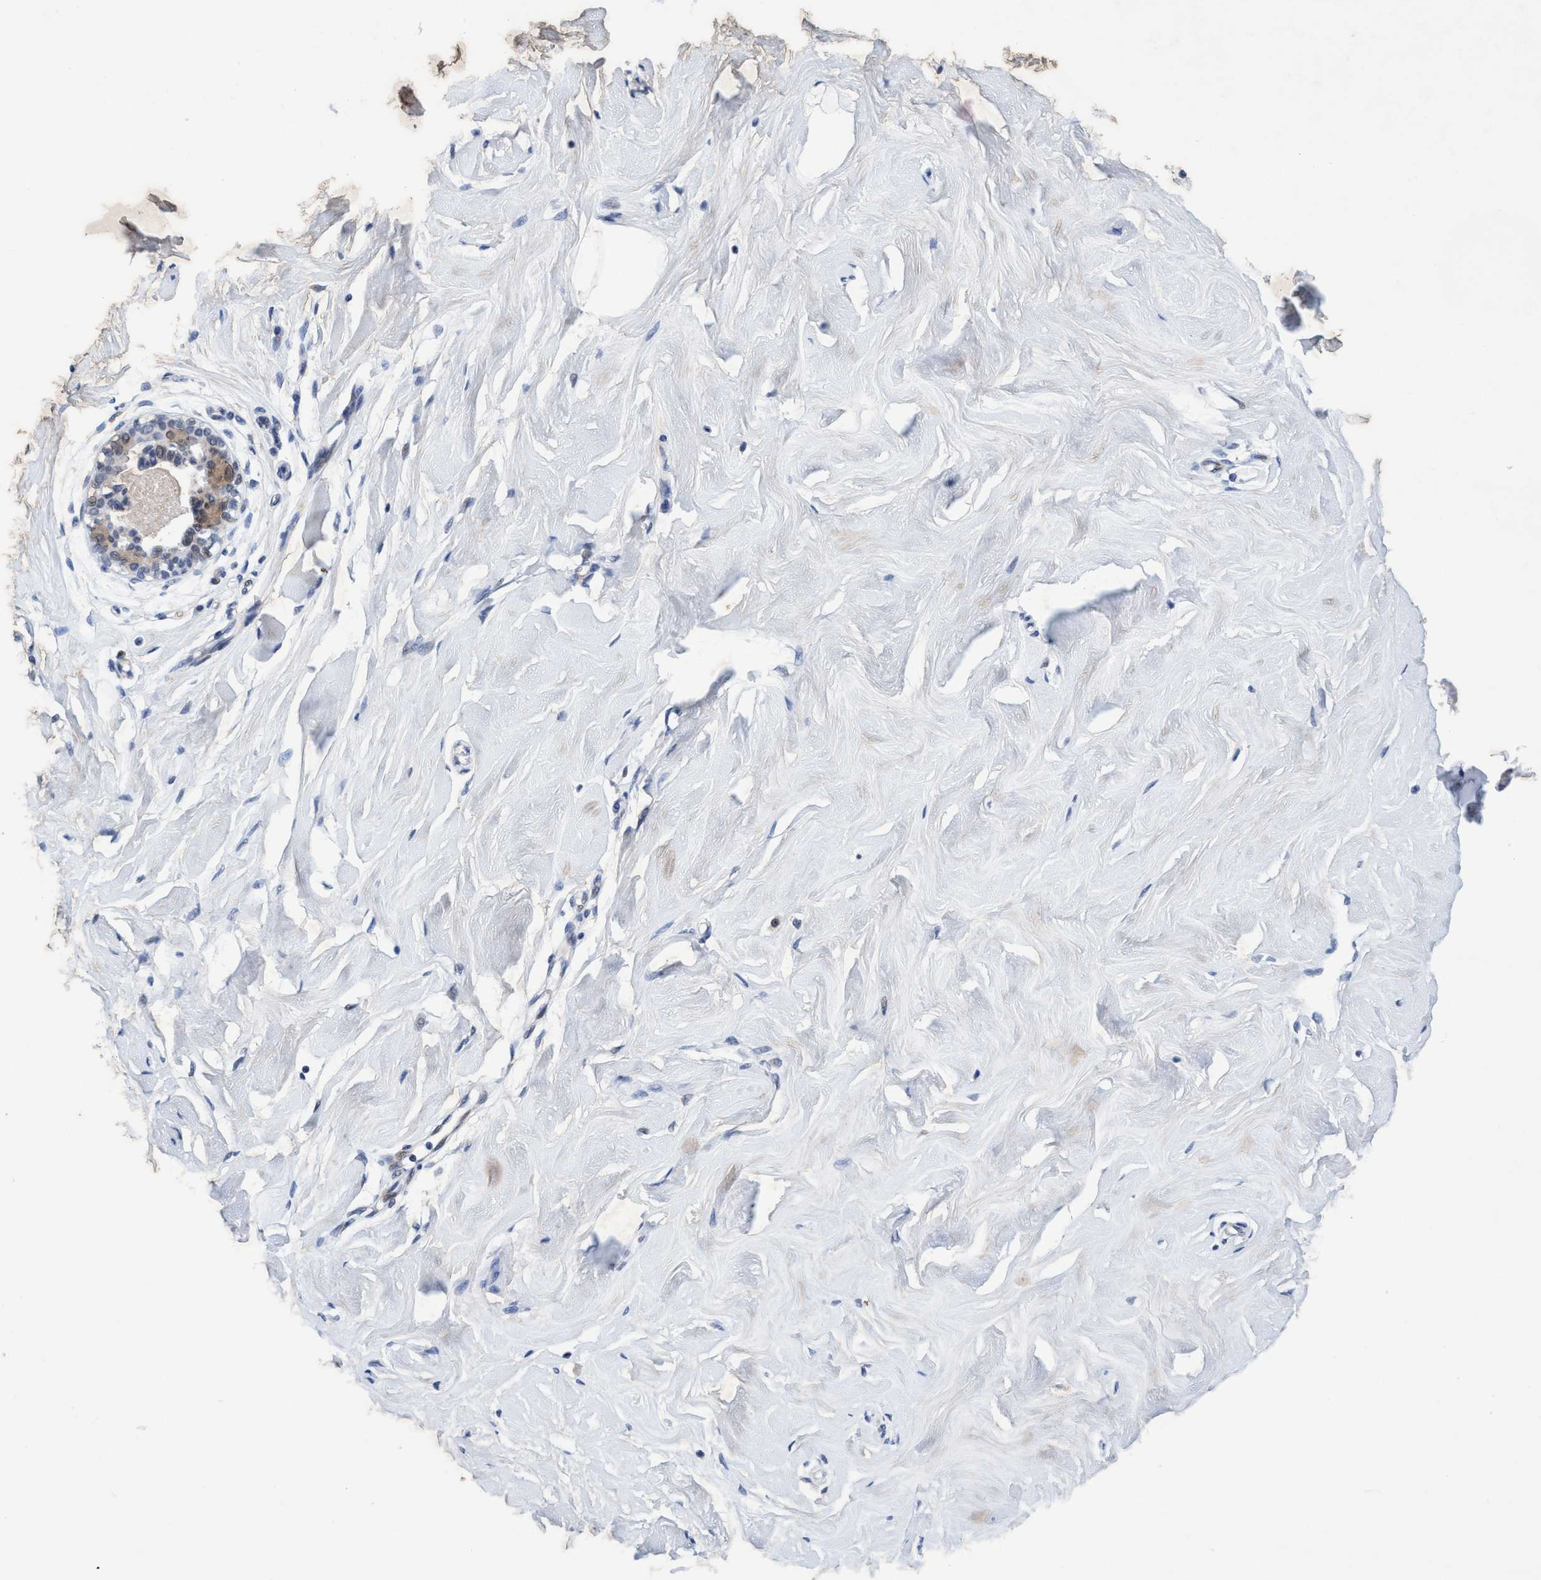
{"staining": {"intensity": "negative", "quantity": "none", "location": "none"}, "tissue": "breast", "cell_type": "Adipocytes", "image_type": "normal", "snomed": [{"axis": "morphology", "description": "Normal tissue, NOS"}, {"axis": "topography", "description": "Breast"}], "caption": "Immunohistochemical staining of benign human breast reveals no significant expression in adipocytes.", "gene": "GRB14", "patient": {"sex": "female", "age": 23}}